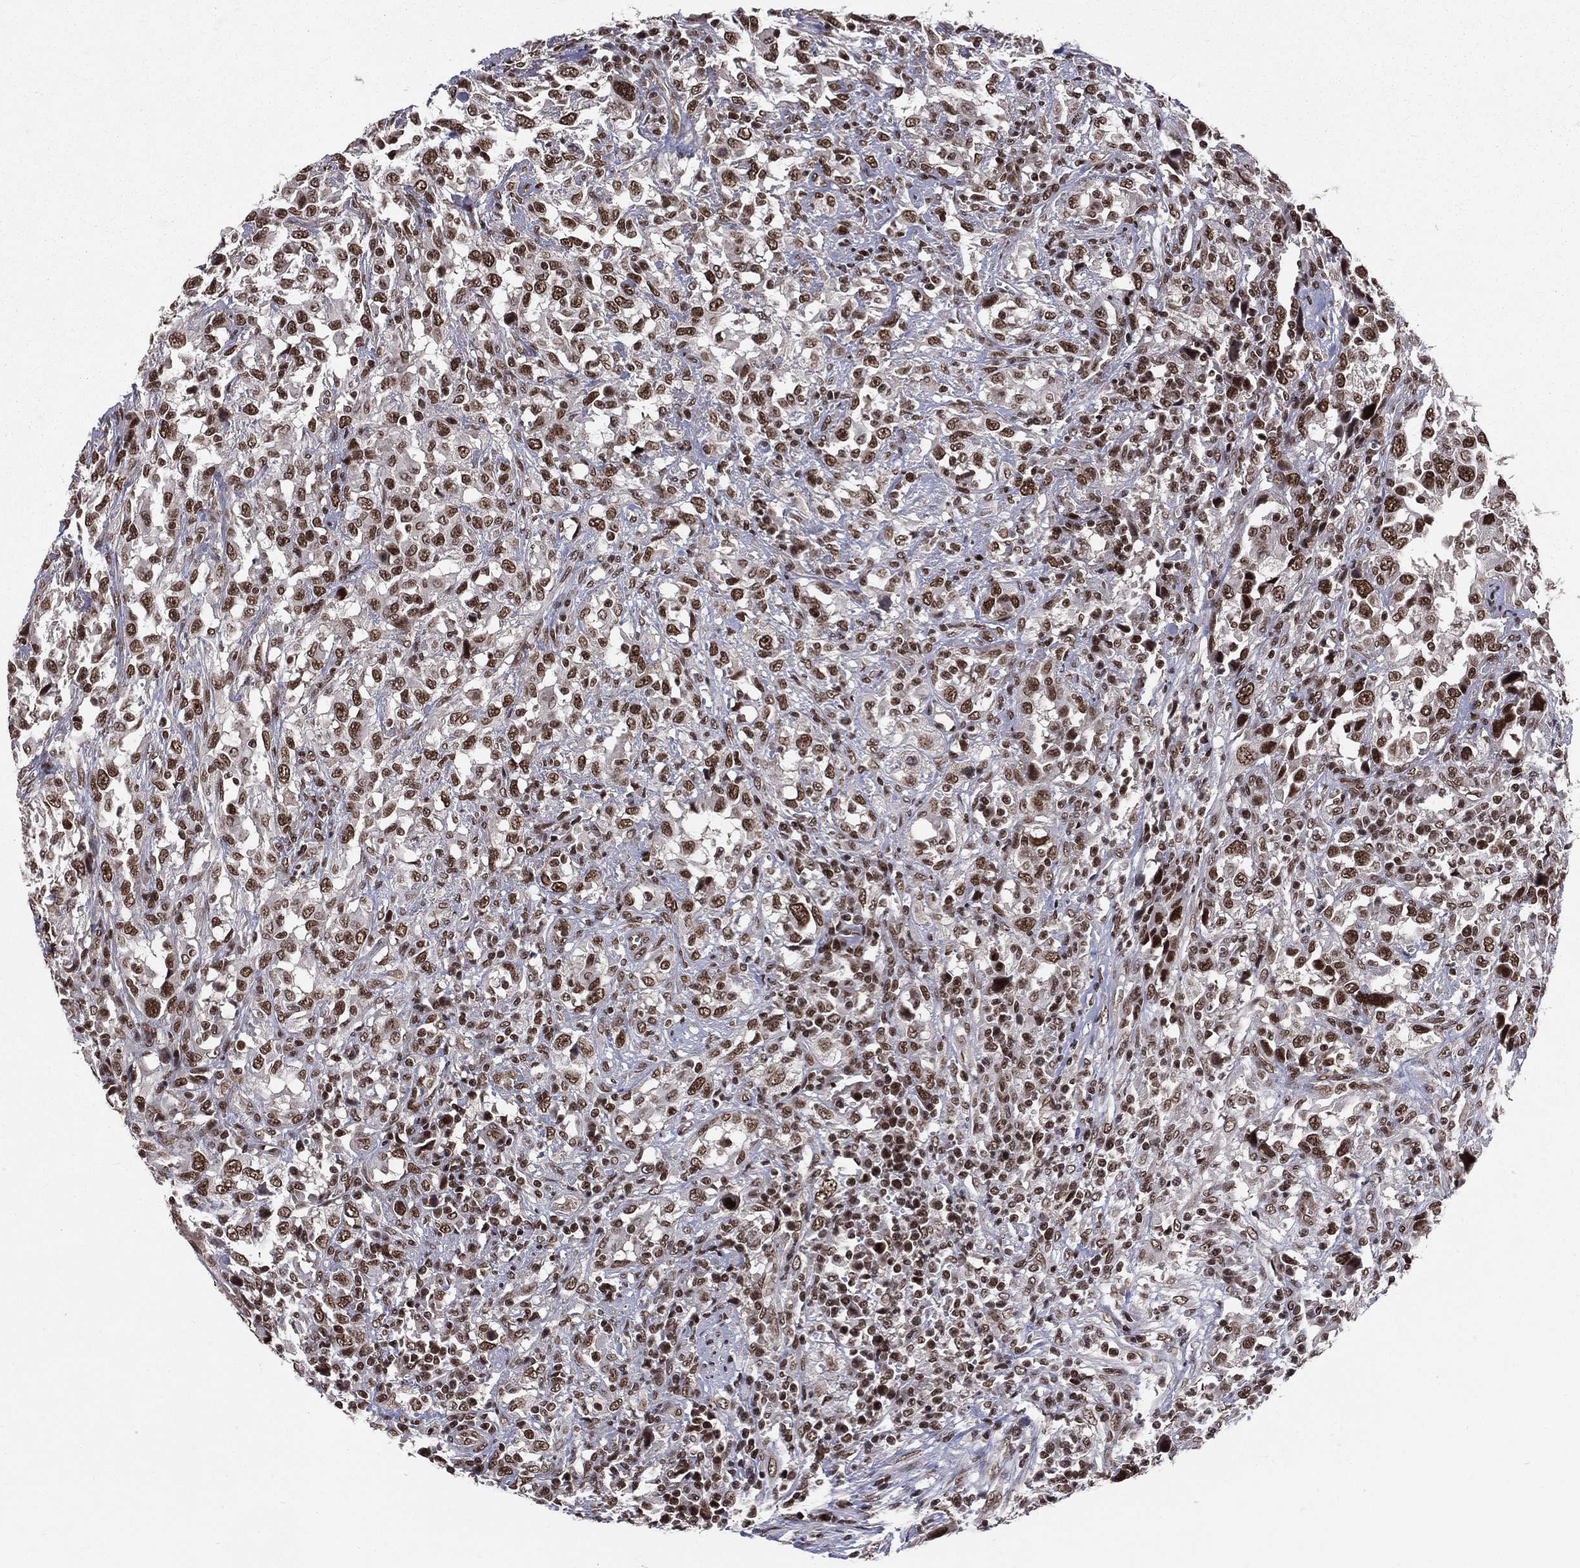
{"staining": {"intensity": "strong", "quantity": ">75%", "location": "nuclear"}, "tissue": "urothelial cancer", "cell_type": "Tumor cells", "image_type": "cancer", "snomed": [{"axis": "morphology", "description": "Urothelial carcinoma, NOS"}, {"axis": "morphology", "description": "Urothelial carcinoma, High grade"}, {"axis": "topography", "description": "Urinary bladder"}], "caption": "Protein staining of urothelial carcinoma (high-grade) tissue reveals strong nuclear staining in about >75% of tumor cells. (Stains: DAB (3,3'-diaminobenzidine) in brown, nuclei in blue, Microscopy: brightfield microscopy at high magnification).", "gene": "SMC3", "patient": {"sex": "female", "age": 64}}